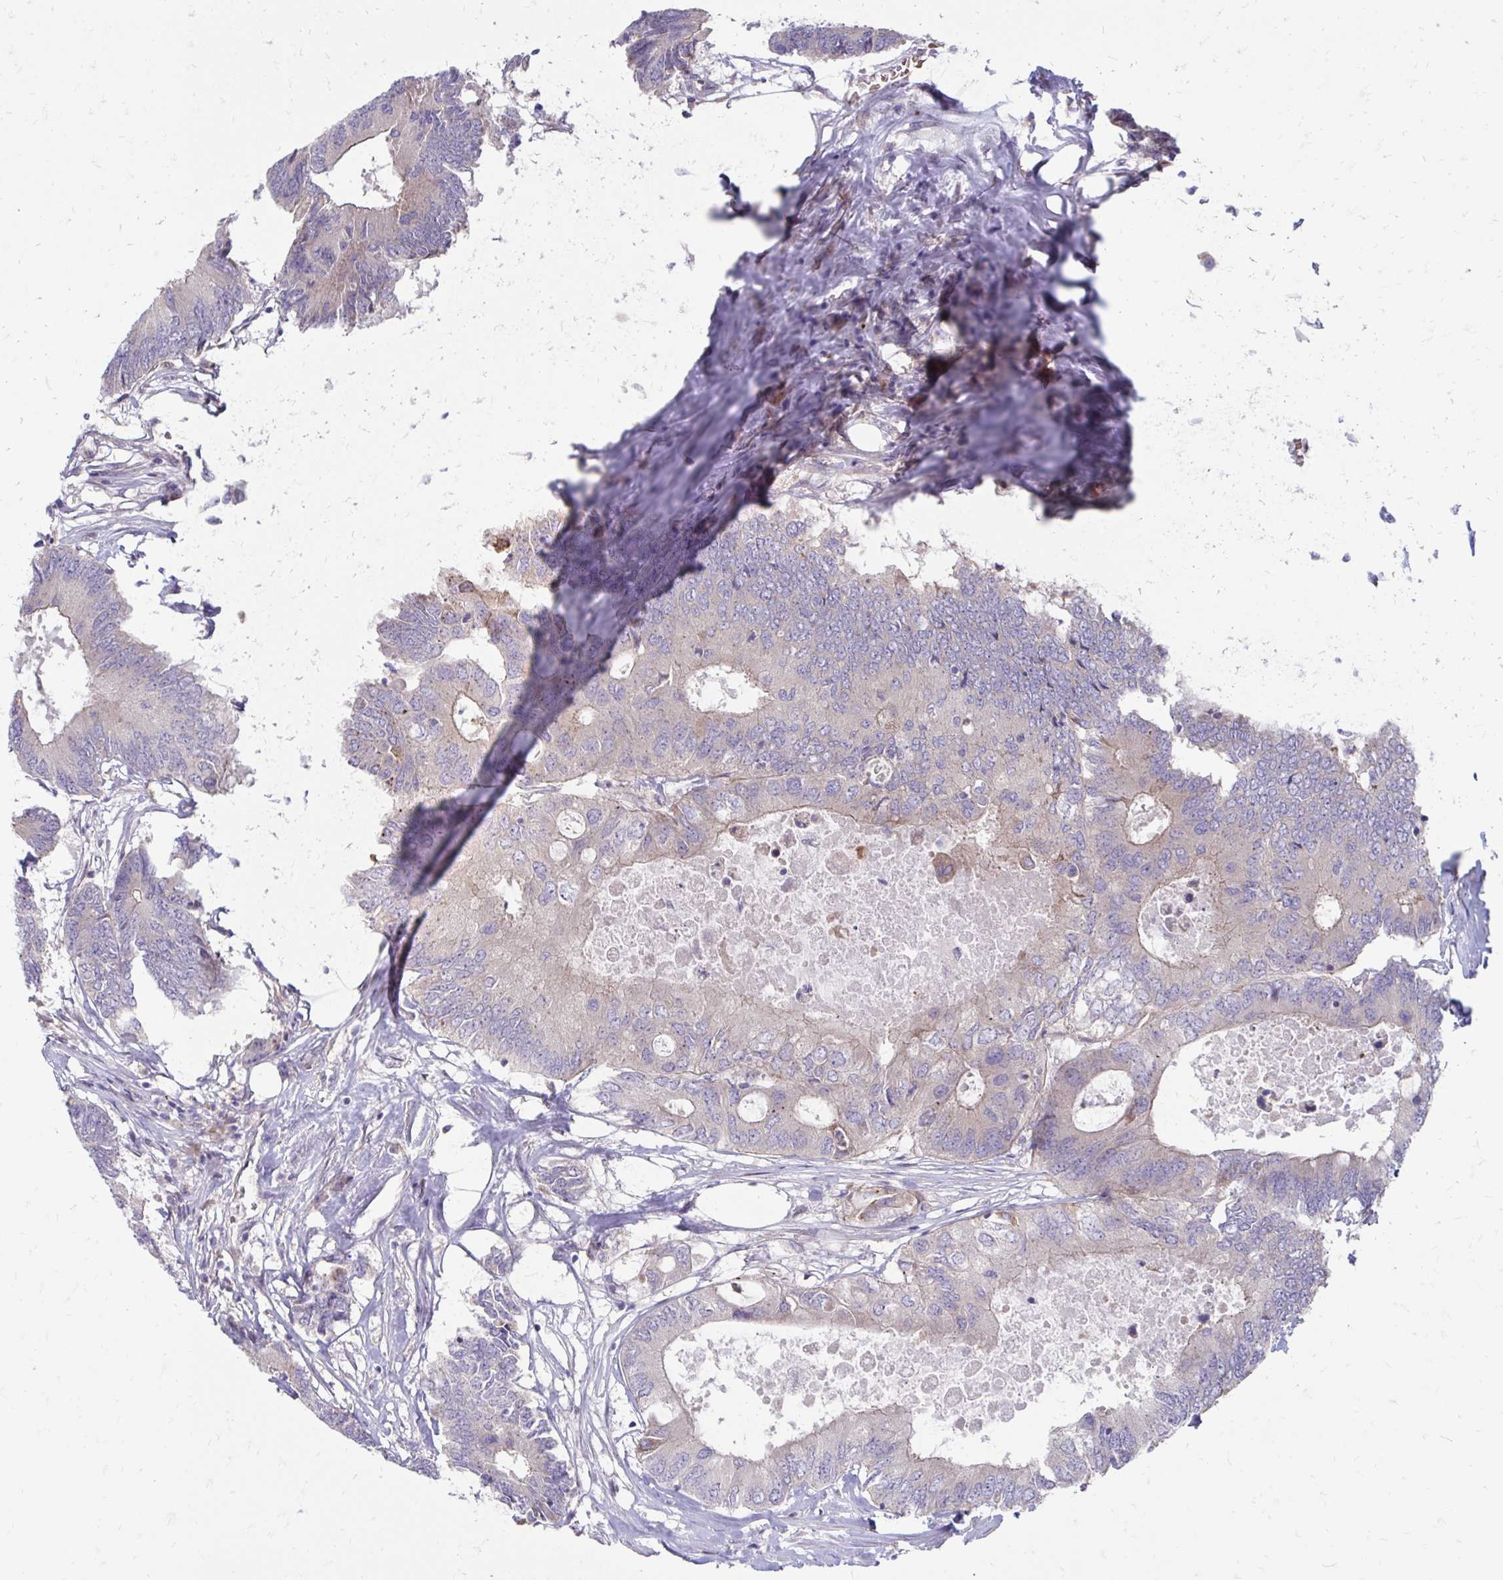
{"staining": {"intensity": "weak", "quantity": "<25%", "location": "cytoplasmic/membranous"}, "tissue": "colorectal cancer", "cell_type": "Tumor cells", "image_type": "cancer", "snomed": [{"axis": "morphology", "description": "Adenocarcinoma, NOS"}, {"axis": "topography", "description": "Colon"}], "caption": "The immunohistochemistry micrograph has no significant staining in tumor cells of adenocarcinoma (colorectal) tissue.", "gene": "ITPR2", "patient": {"sex": "male", "age": 71}}